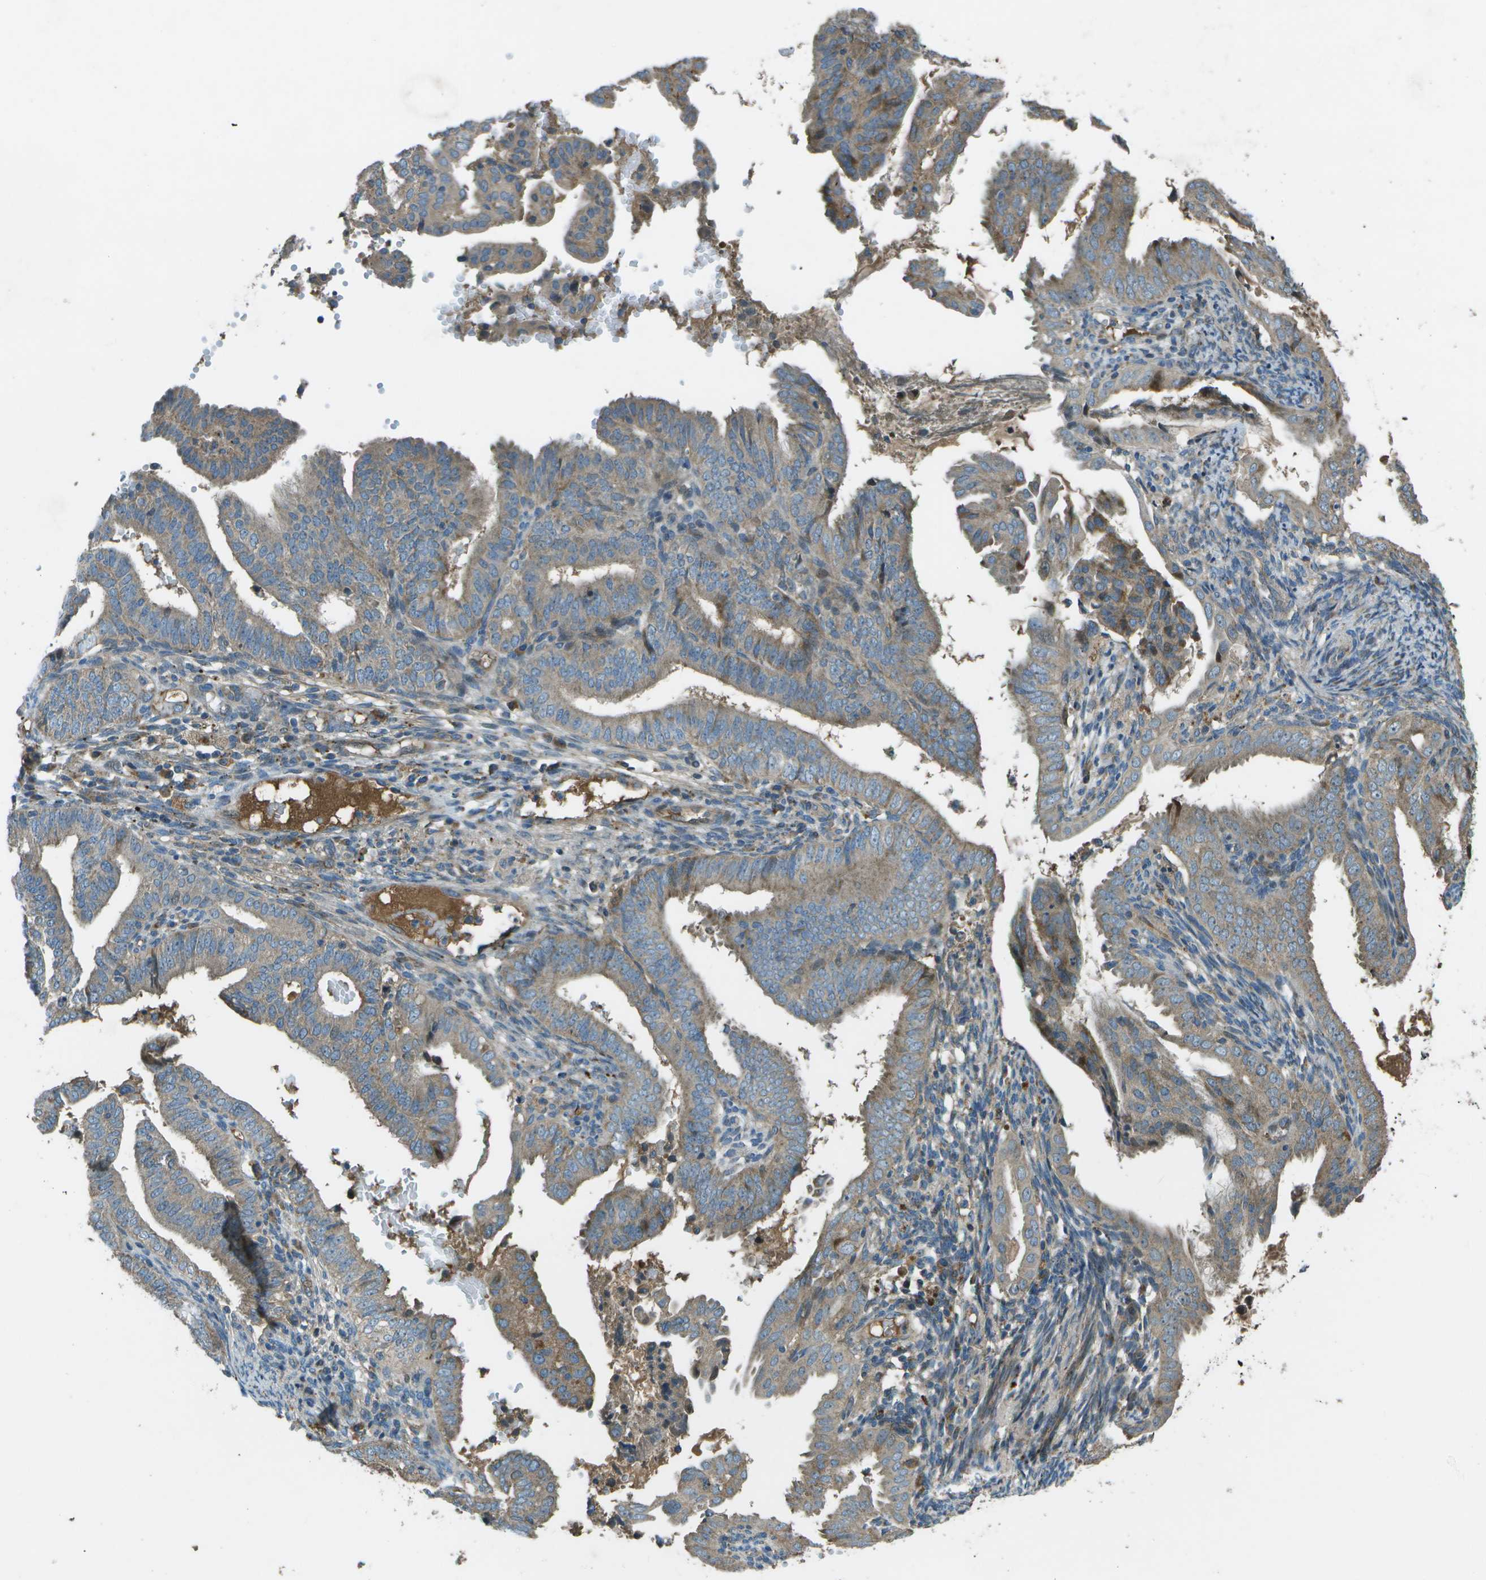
{"staining": {"intensity": "weak", "quantity": ">75%", "location": "cytoplasmic/membranous"}, "tissue": "endometrial cancer", "cell_type": "Tumor cells", "image_type": "cancer", "snomed": [{"axis": "morphology", "description": "Adenocarcinoma, NOS"}, {"axis": "topography", "description": "Endometrium"}], "caption": "High-power microscopy captured an immunohistochemistry (IHC) micrograph of endometrial cancer (adenocarcinoma), revealing weak cytoplasmic/membranous expression in about >75% of tumor cells.", "gene": "PXYLP1", "patient": {"sex": "female", "age": 58}}